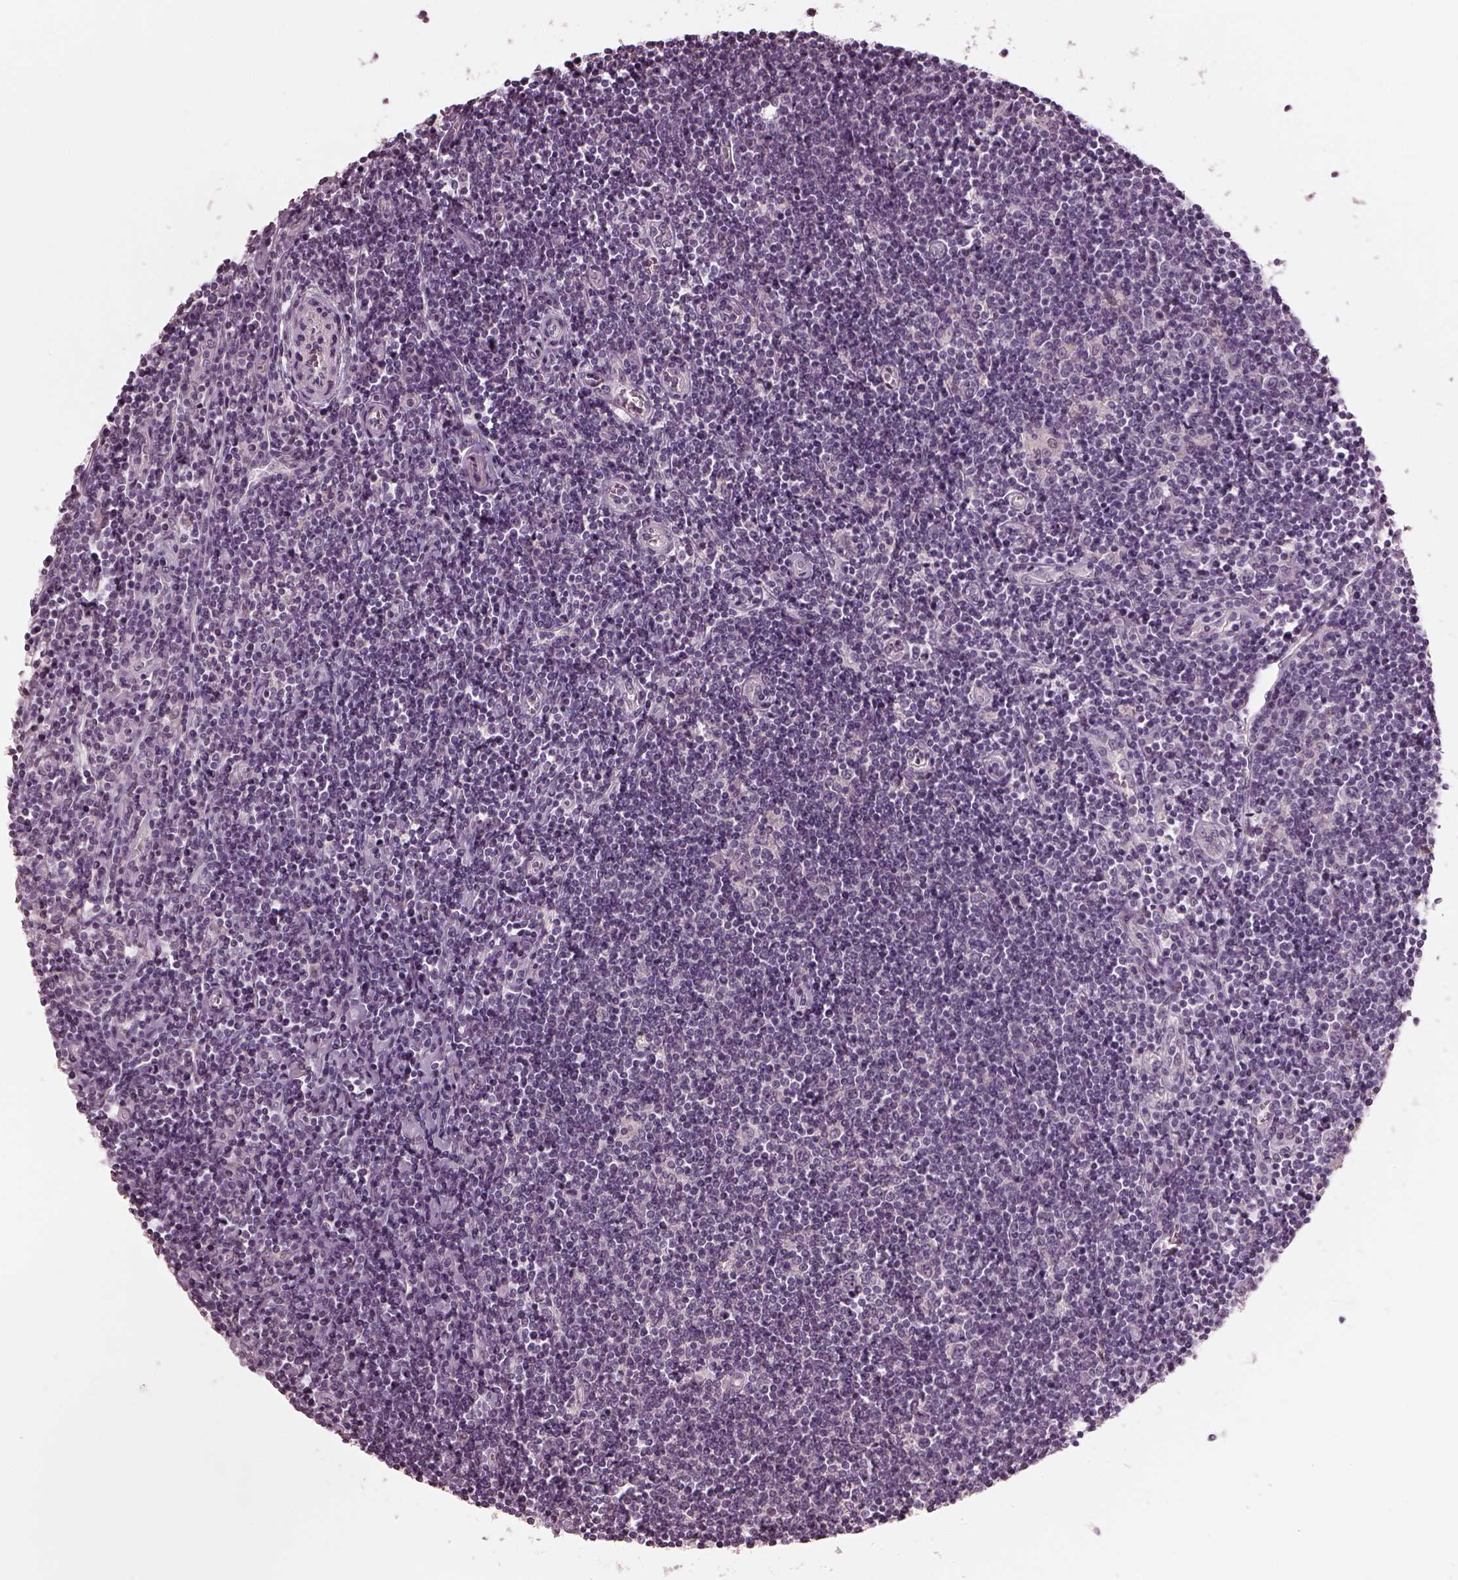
{"staining": {"intensity": "negative", "quantity": "none", "location": "none"}, "tissue": "lymphoma", "cell_type": "Tumor cells", "image_type": "cancer", "snomed": [{"axis": "morphology", "description": "Hodgkin's disease, NOS"}, {"axis": "topography", "description": "Lymph node"}], "caption": "DAB (3,3'-diaminobenzidine) immunohistochemical staining of human lymphoma demonstrates no significant staining in tumor cells.", "gene": "RCVRN", "patient": {"sex": "male", "age": 40}}